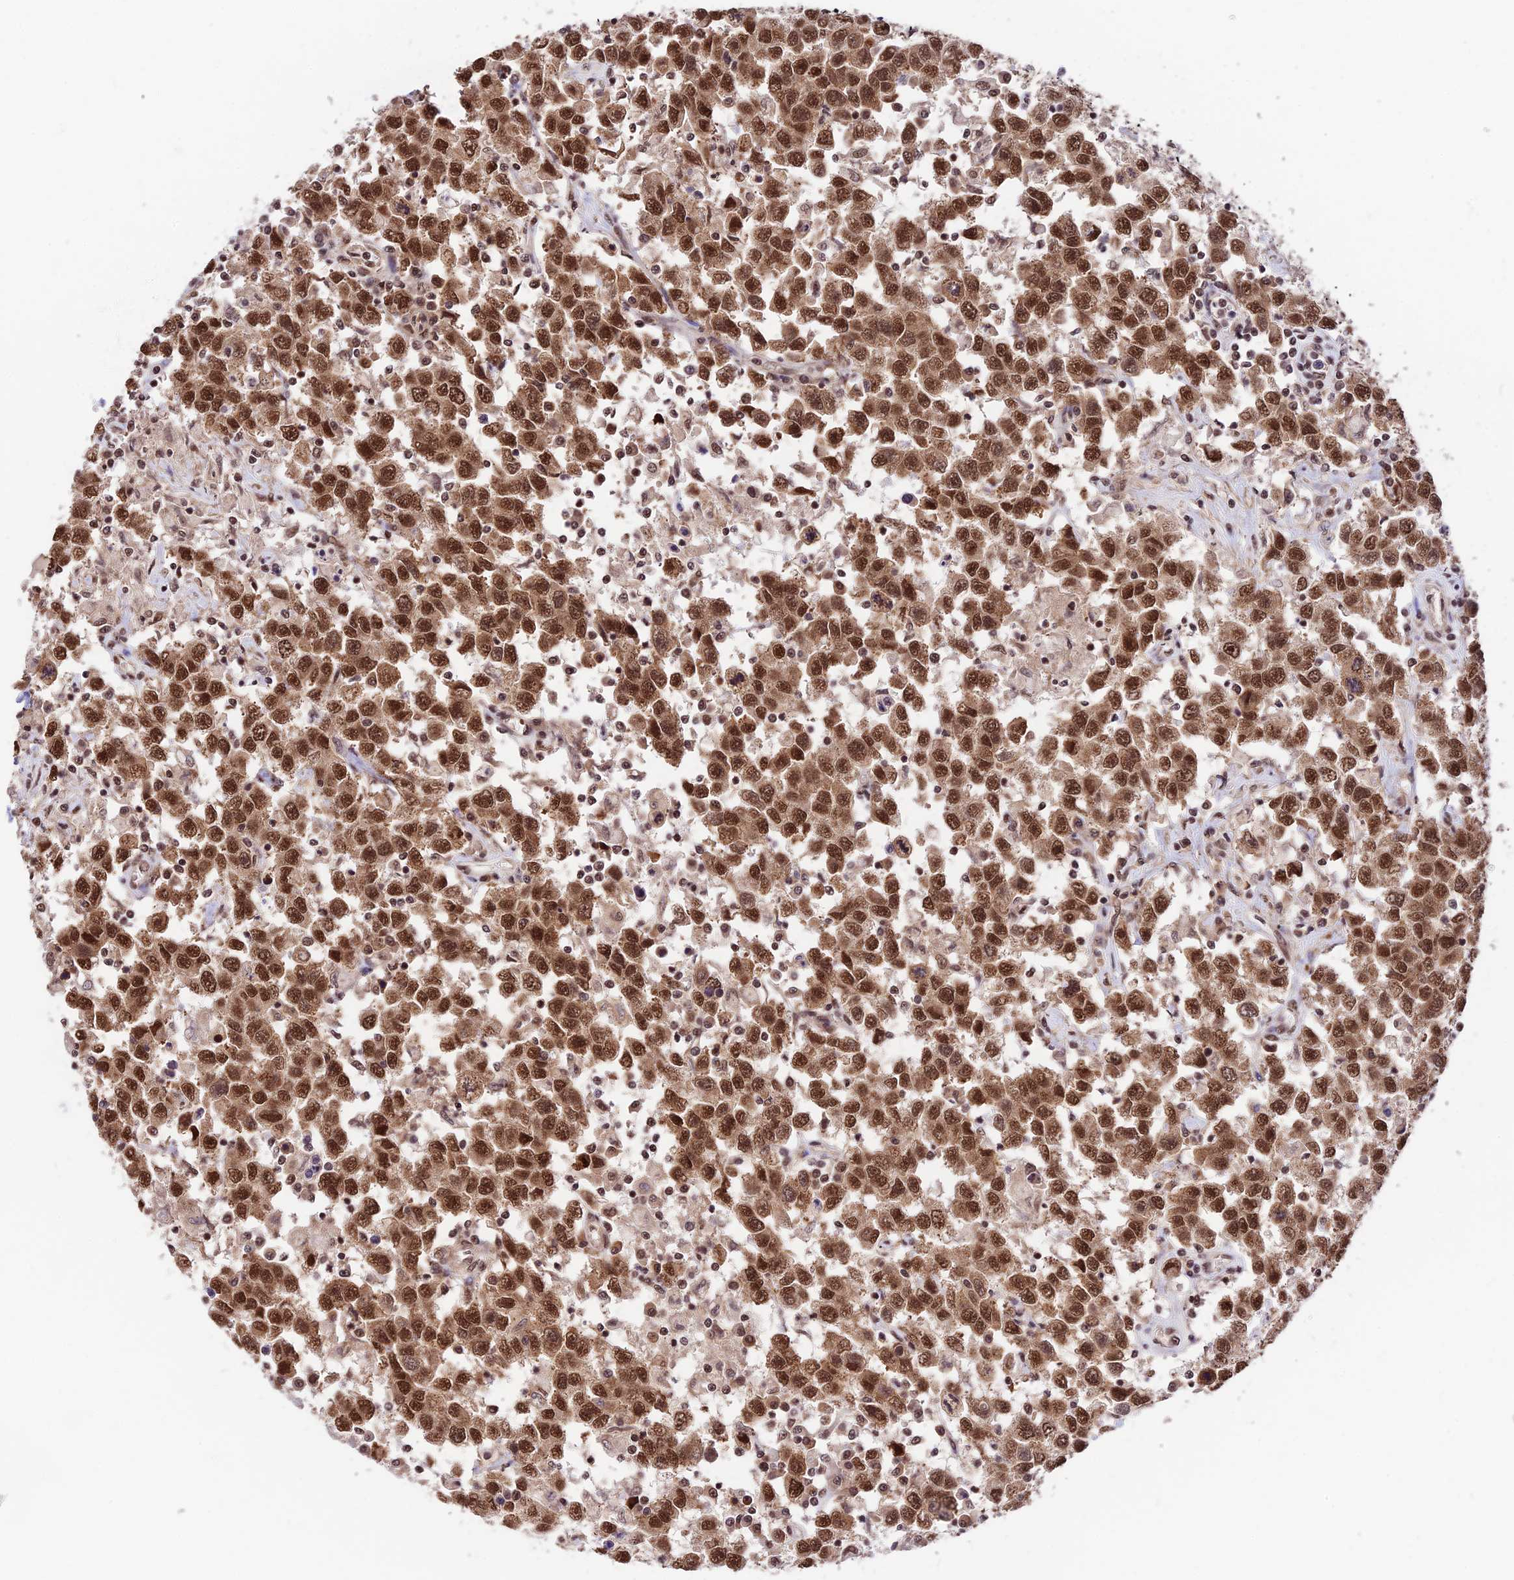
{"staining": {"intensity": "strong", "quantity": ">75%", "location": "cytoplasmic/membranous,nuclear"}, "tissue": "testis cancer", "cell_type": "Tumor cells", "image_type": "cancer", "snomed": [{"axis": "morphology", "description": "Seminoma, NOS"}, {"axis": "topography", "description": "Testis"}], "caption": "Human seminoma (testis) stained with a protein marker reveals strong staining in tumor cells.", "gene": "RBM42", "patient": {"sex": "male", "age": 41}}